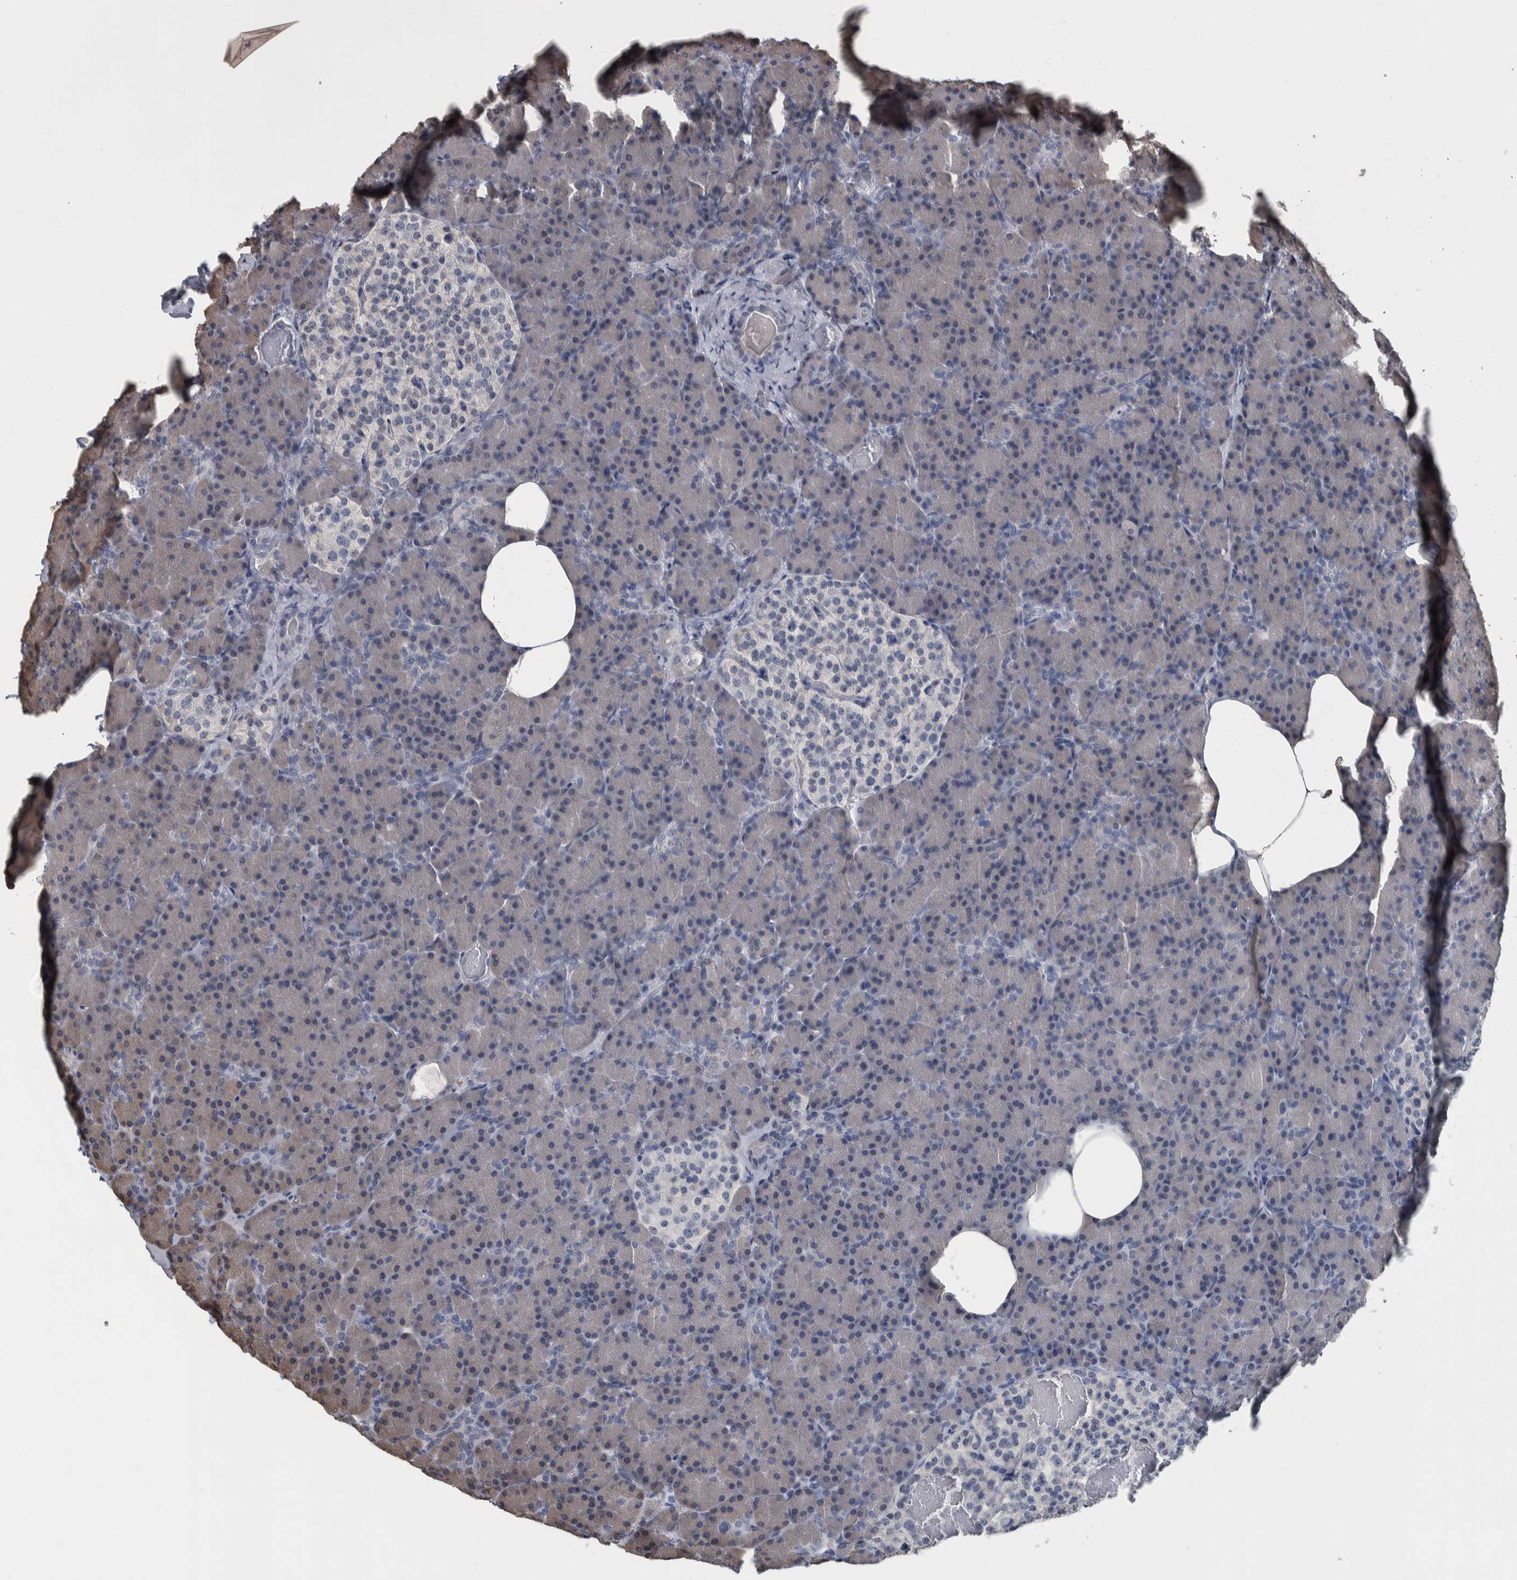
{"staining": {"intensity": "weak", "quantity": "<25%", "location": "cytoplasmic/membranous"}, "tissue": "pancreas", "cell_type": "Exocrine glandular cells", "image_type": "normal", "snomed": [{"axis": "morphology", "description": "Normal tissue, NOS"}, {"axis": "topography", "description": "Pancreas"}], "caption": "Exocrine glandular cells show no significant protein positivity in unremarkable pancreas. (IHC, brightfield microscopy, high magnification).", "gene": "CAVIN4", "patient": {"sex": "female", "age": 43}}